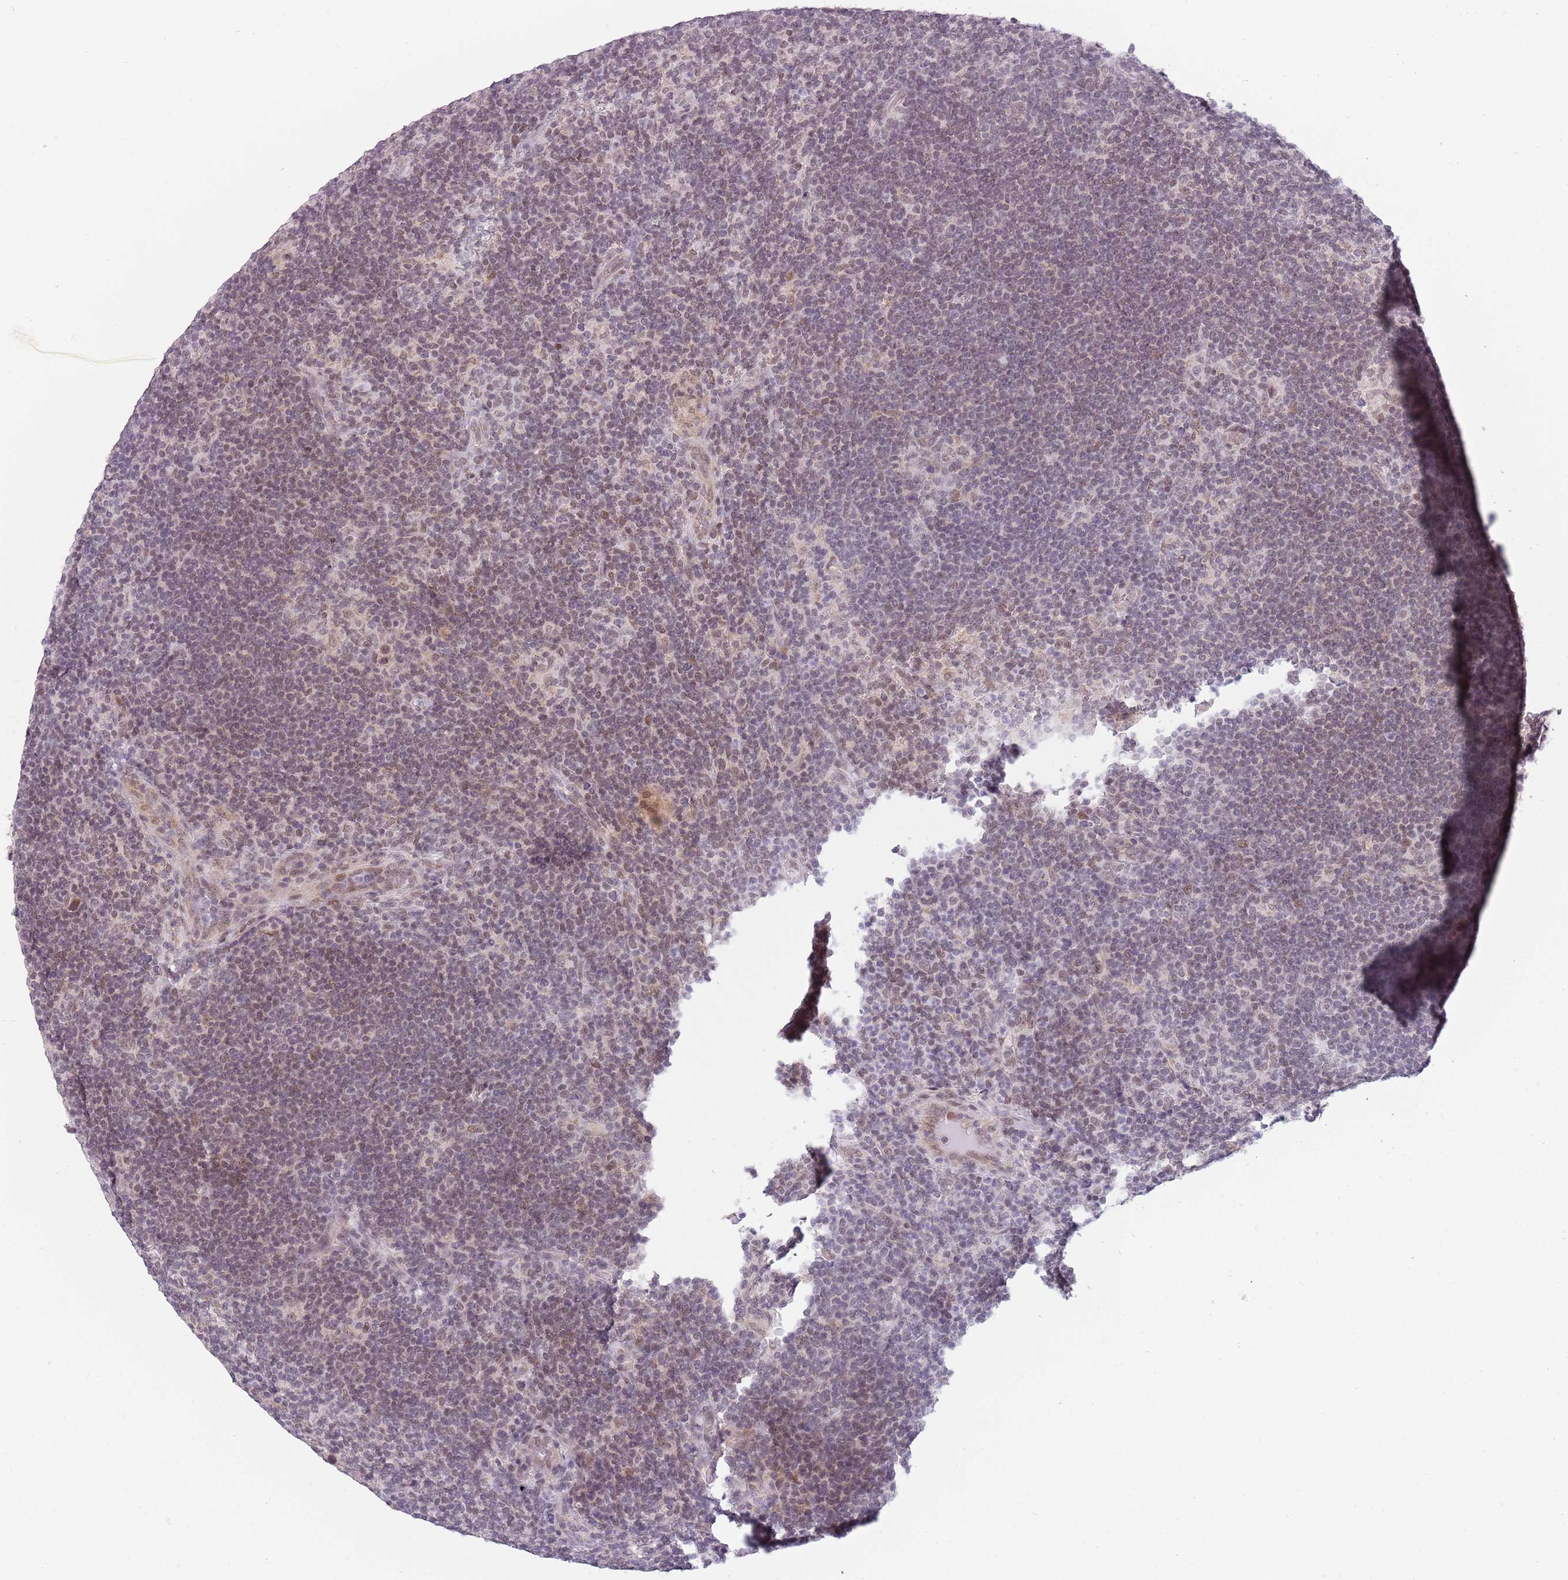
{"staining": {"intensity": "weak", "quantity": "25%-75%", "location": "nuclear"}, "tissue": "lymphoma", "cell_type": "Tumor cells", "image_type": "cancer", "snomed": [{"axis": "morphology", "description": "Hodgkin's disease, NOS"}, {"axis": "topography", "description": "Lymph node"}], "caption": "Human Hodgkin's disease stained with a protein marker exhibits weak staining in tumor cells.", "gene": "ZNF574", "patient": {"sex": "female", "age": 57}}